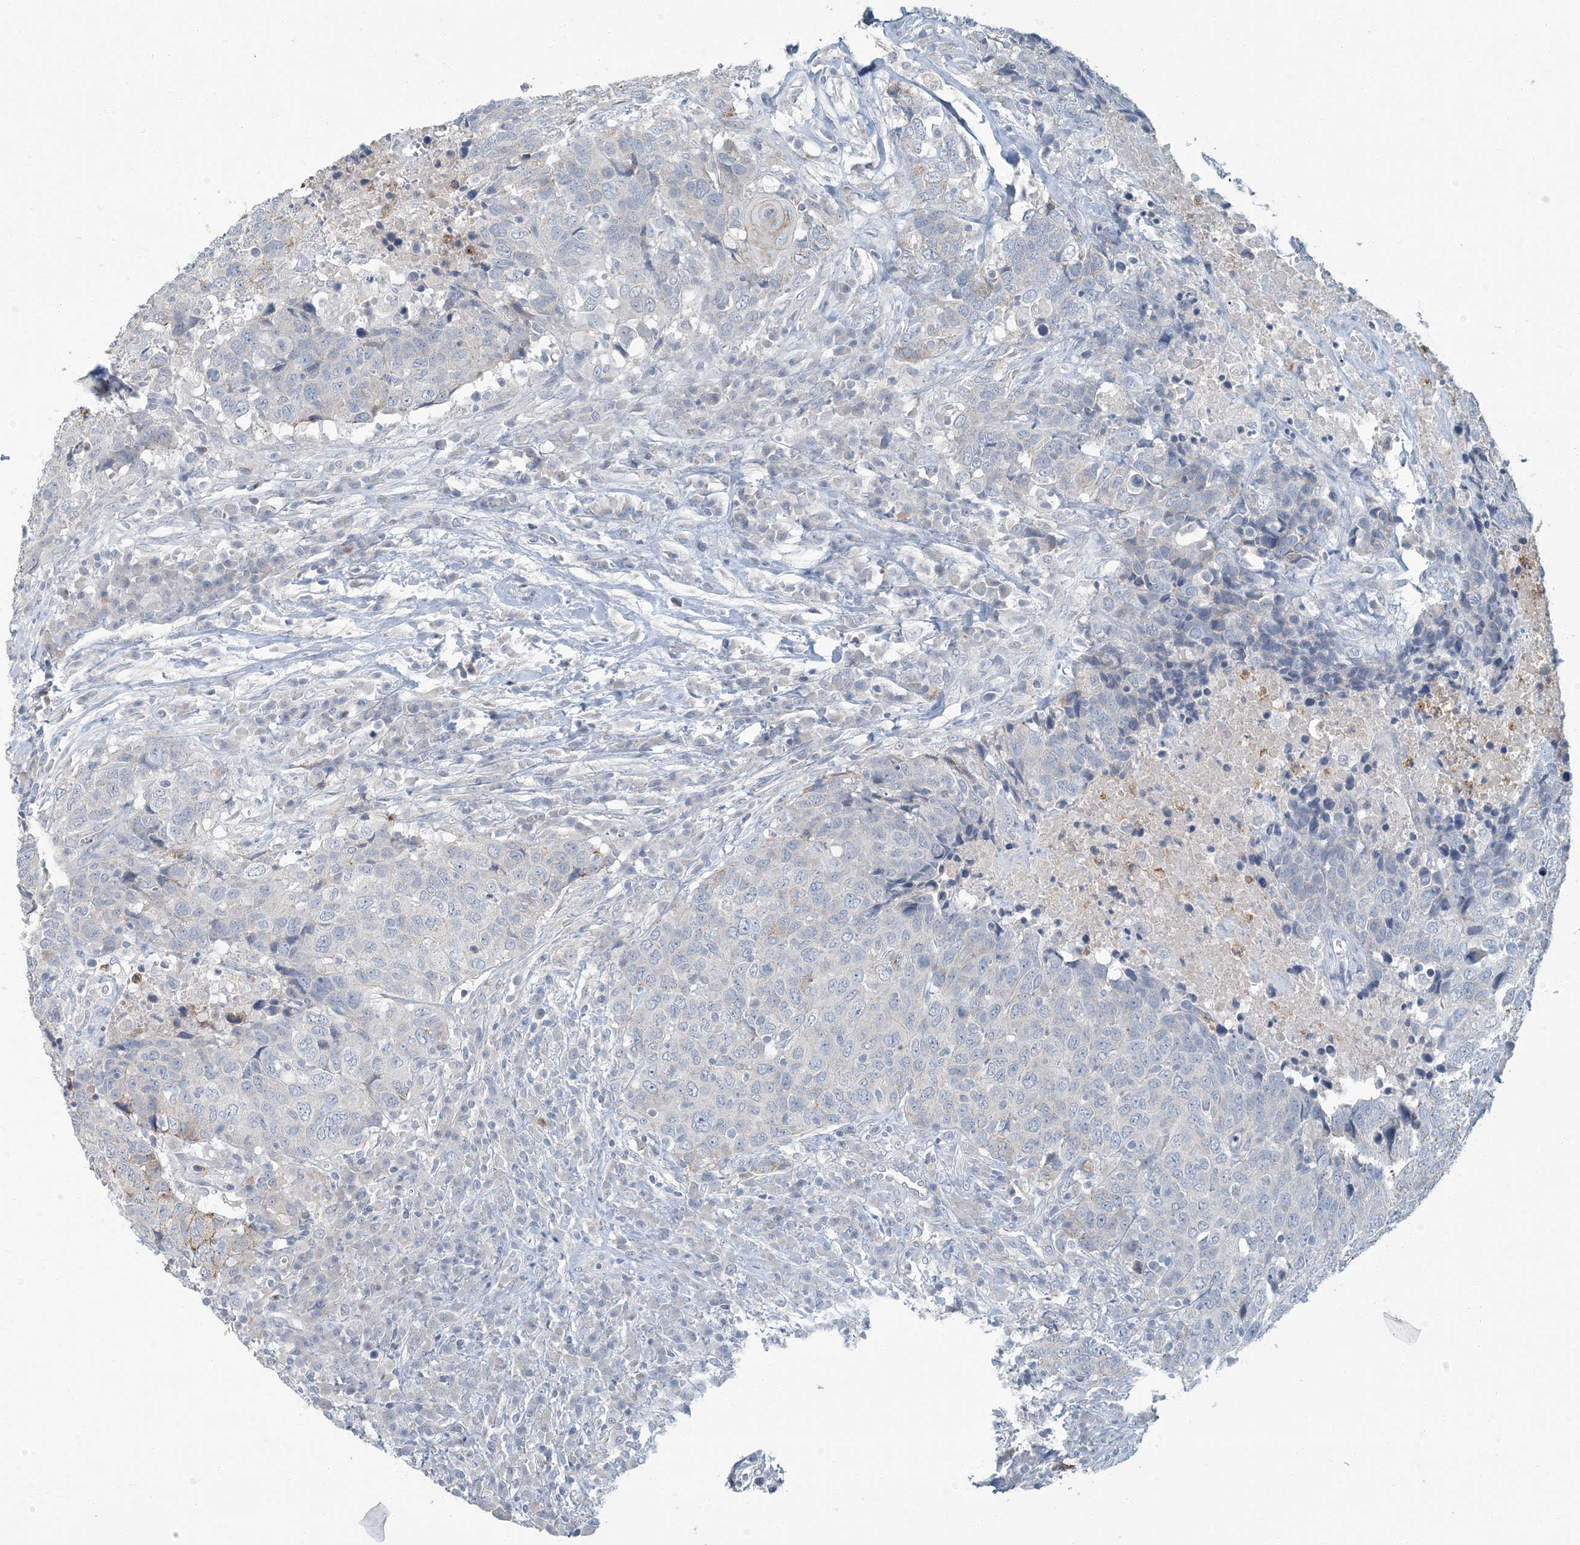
{"staining": {"intensity": "negative", "quantity": "none", "location": "none"}, "tissue": "head and neck cancer", "cell_type": "Tumor cells", "image_type": "cancer", "snomed": [{"axis": "morphology", "description": "Squamous cell carcinoma, NOS"}, {"axis": "topography", "description": "Head-Neck"}], "caption": "High power microscopy image of an immunohistochemistry image of head and neck cancer (squamous cell carcinoma), revealing no significant staining in tumor cells. Brightfield microscopy of immunohistochemistry stained with DAB (3,3'-diaminobenzidine) (brown) and hematoxylin (blue), captured at high magnification.", "gene": "EPHA4", "patient": {"sex": "male", "age": 66}}